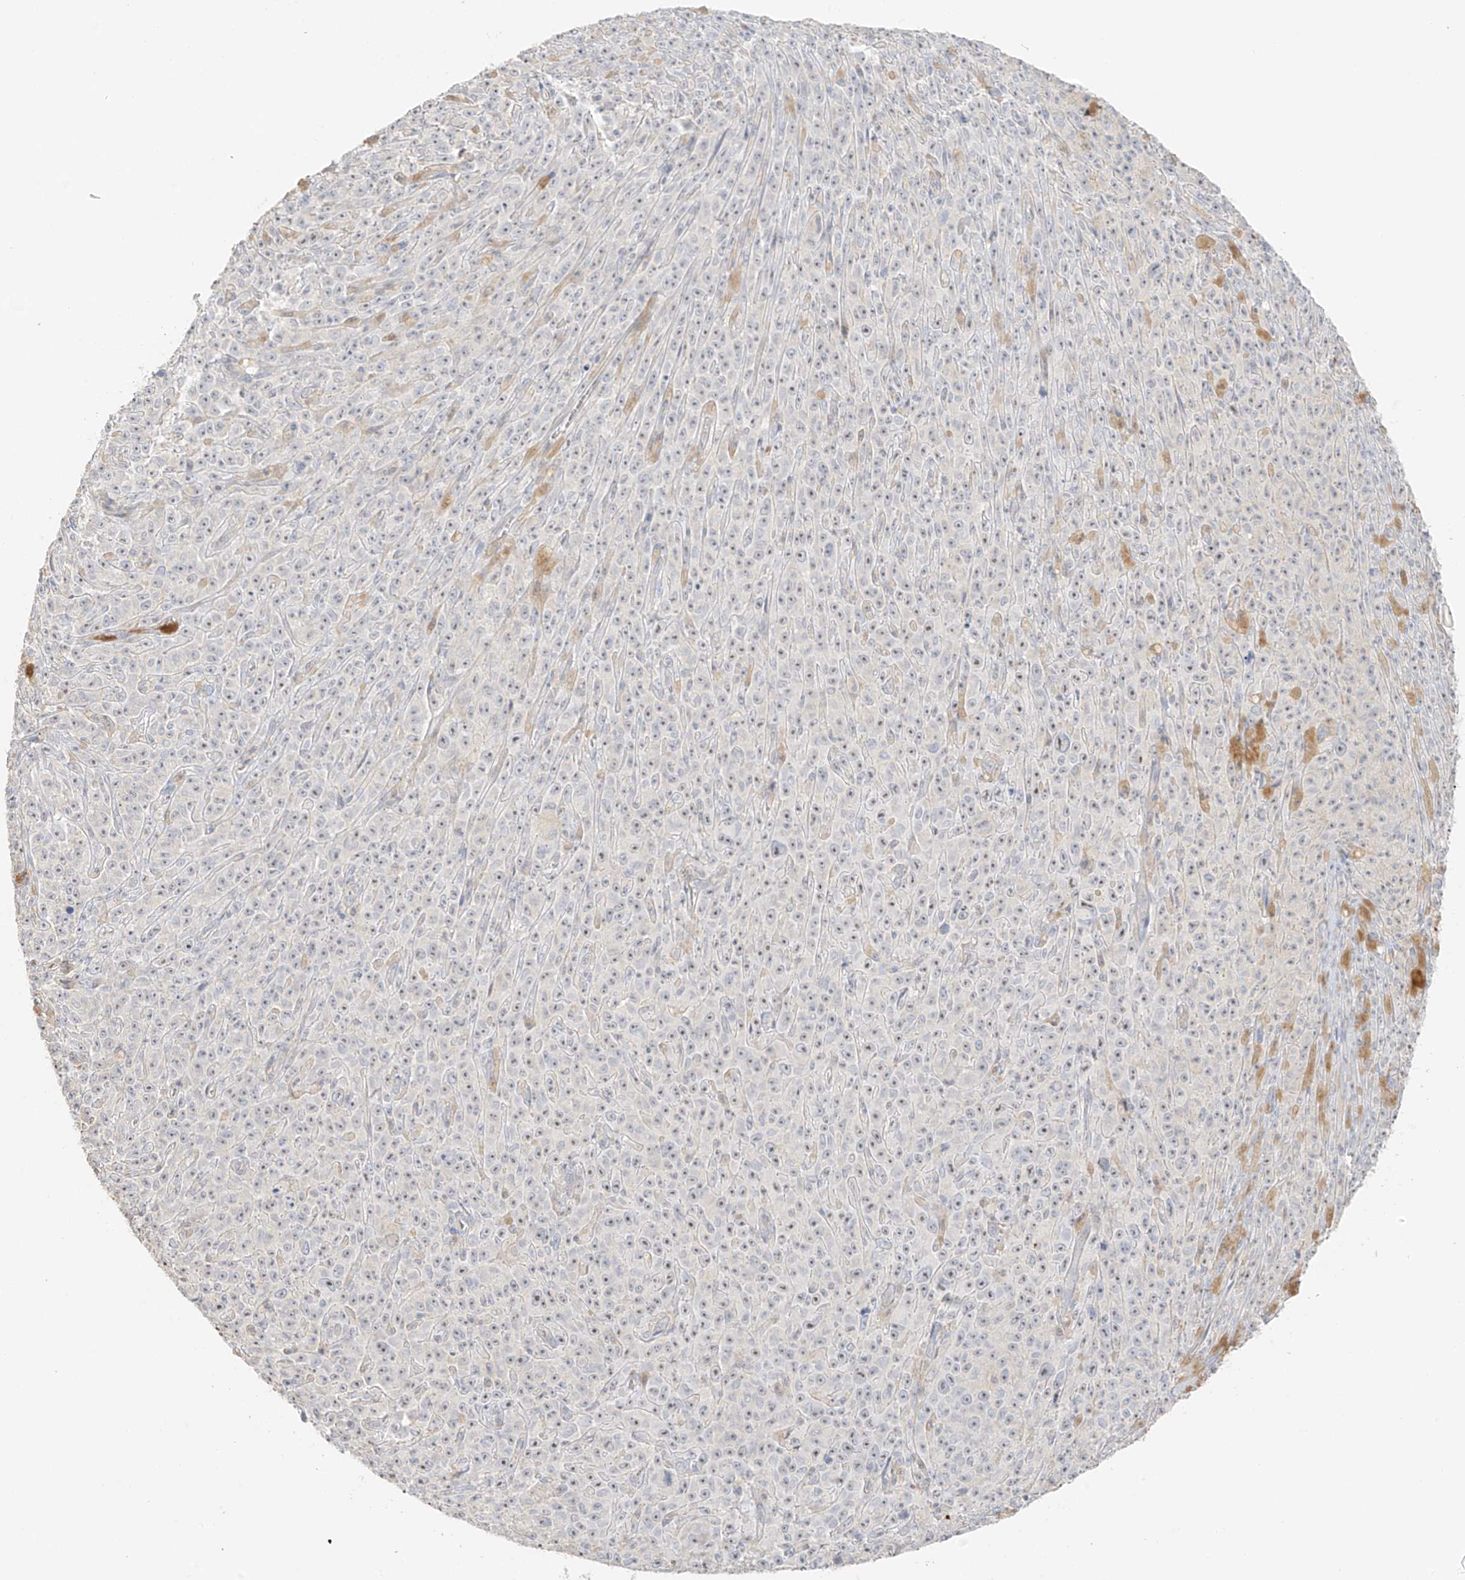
{"staining": {"intensity": "weak", "quantity": ">75%", "location": "nuclear"}, "tissue": "melanoma", "cell_type": "Tumor cells", "image_type": "cancer", "snomed": [{"axis": "morphology", "description": "Malignant melanoma, NOS"}, {"axis": "topography", "description": "Skin"}], "caption": "Immunohistochemical staining of human malignant melanoma shows low levels of weak nuclear positivity in about >75% of tumor cells.", "gene": "ZBTB41", "patient": {"sex": "female", "age": 82}}